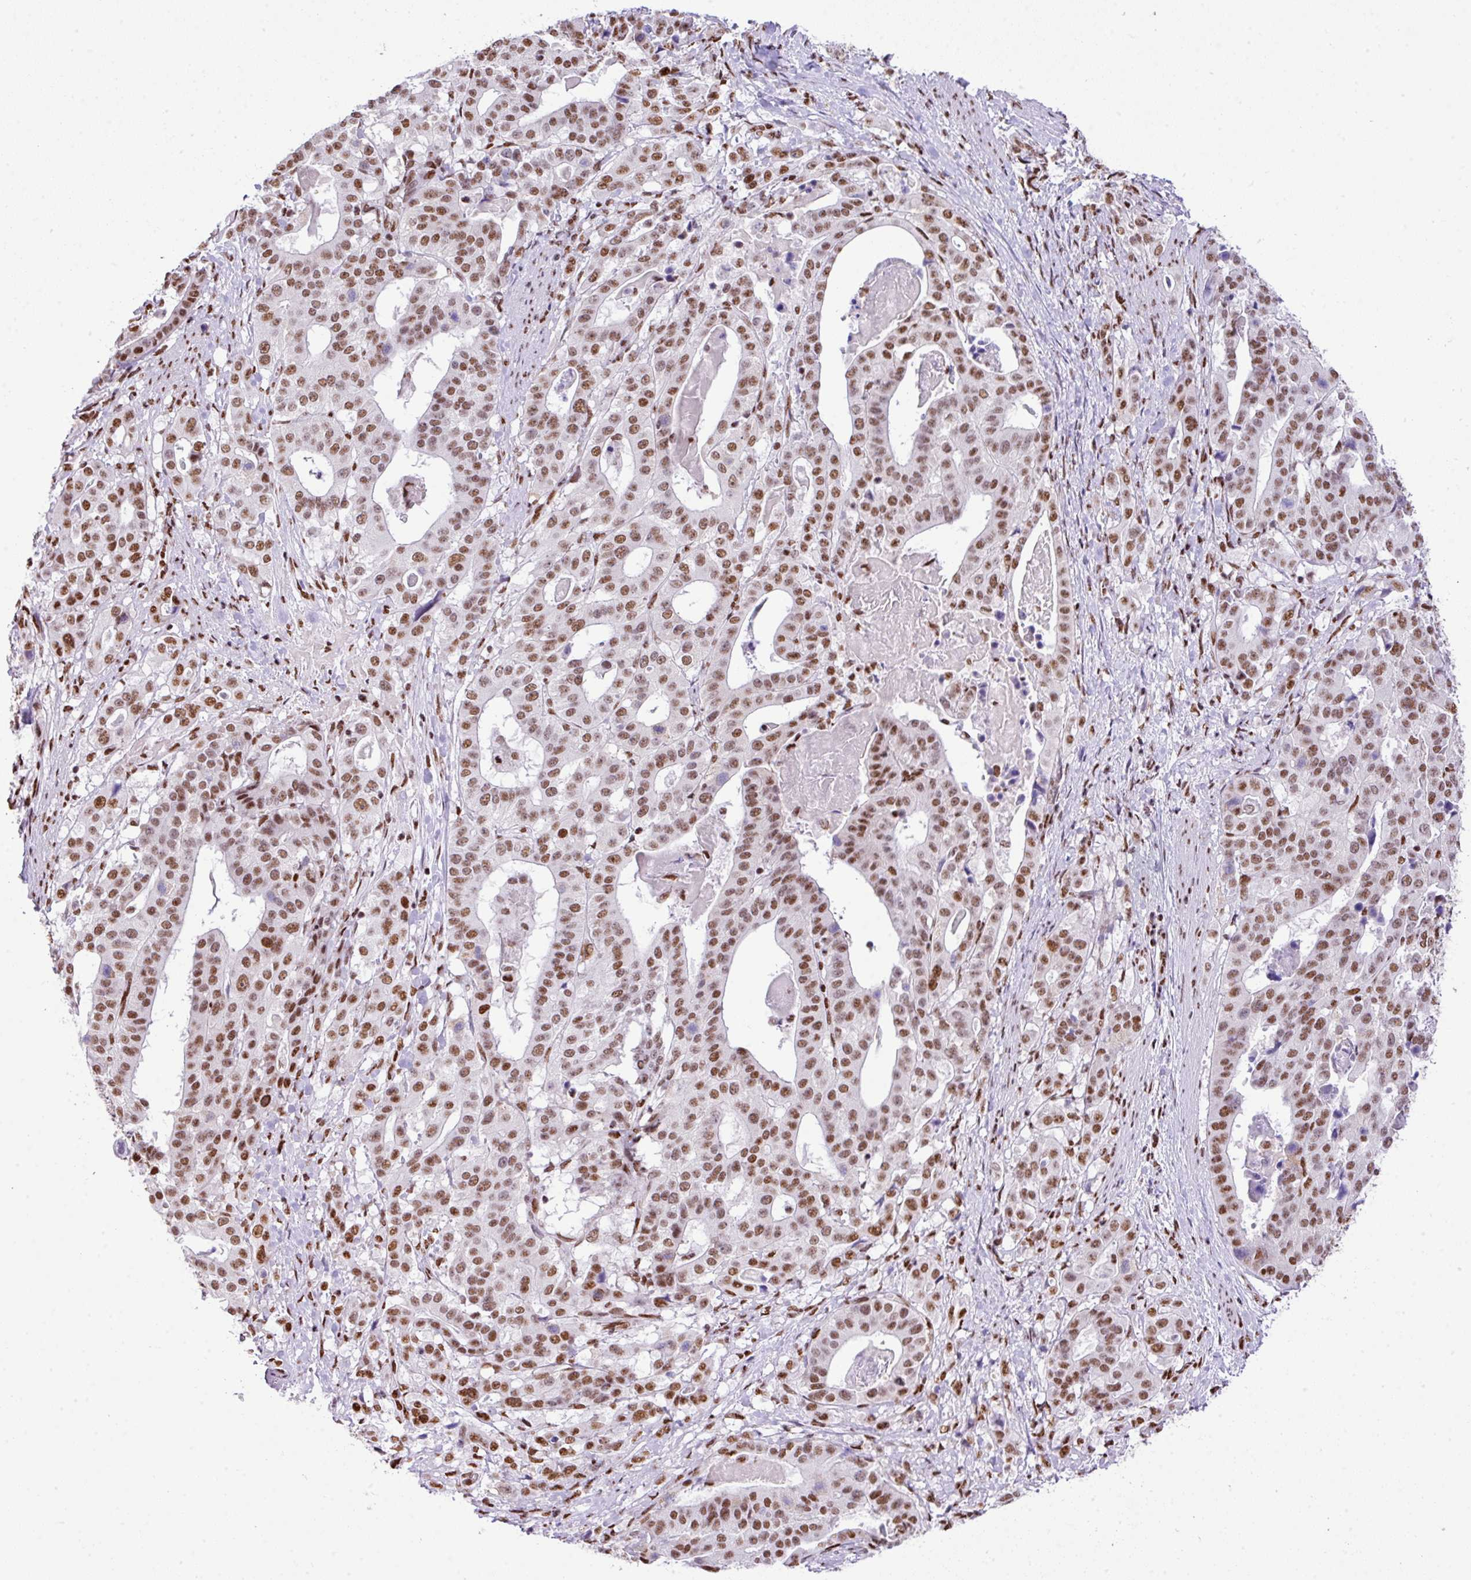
{"staining": {"intensity": "moderate", "quantity": ">75%", "location": "nuclear"}, "tissue": "stomach cancer", "cell_type": "Tumor cells", "image_type": "cancer", "snomed": [{"axis": "morphology", "description": "Adenocarcinoma, NOS"}, {"axis": "topography", "description": "Stomach"}], "caption": "A micrograph of human stomach adenocarcinoma stained for a protein demonstrates moderate nuclear brown staining in tumor cells.", "gene": "RARG", "patient": {"sex": "male", "age": 48}}